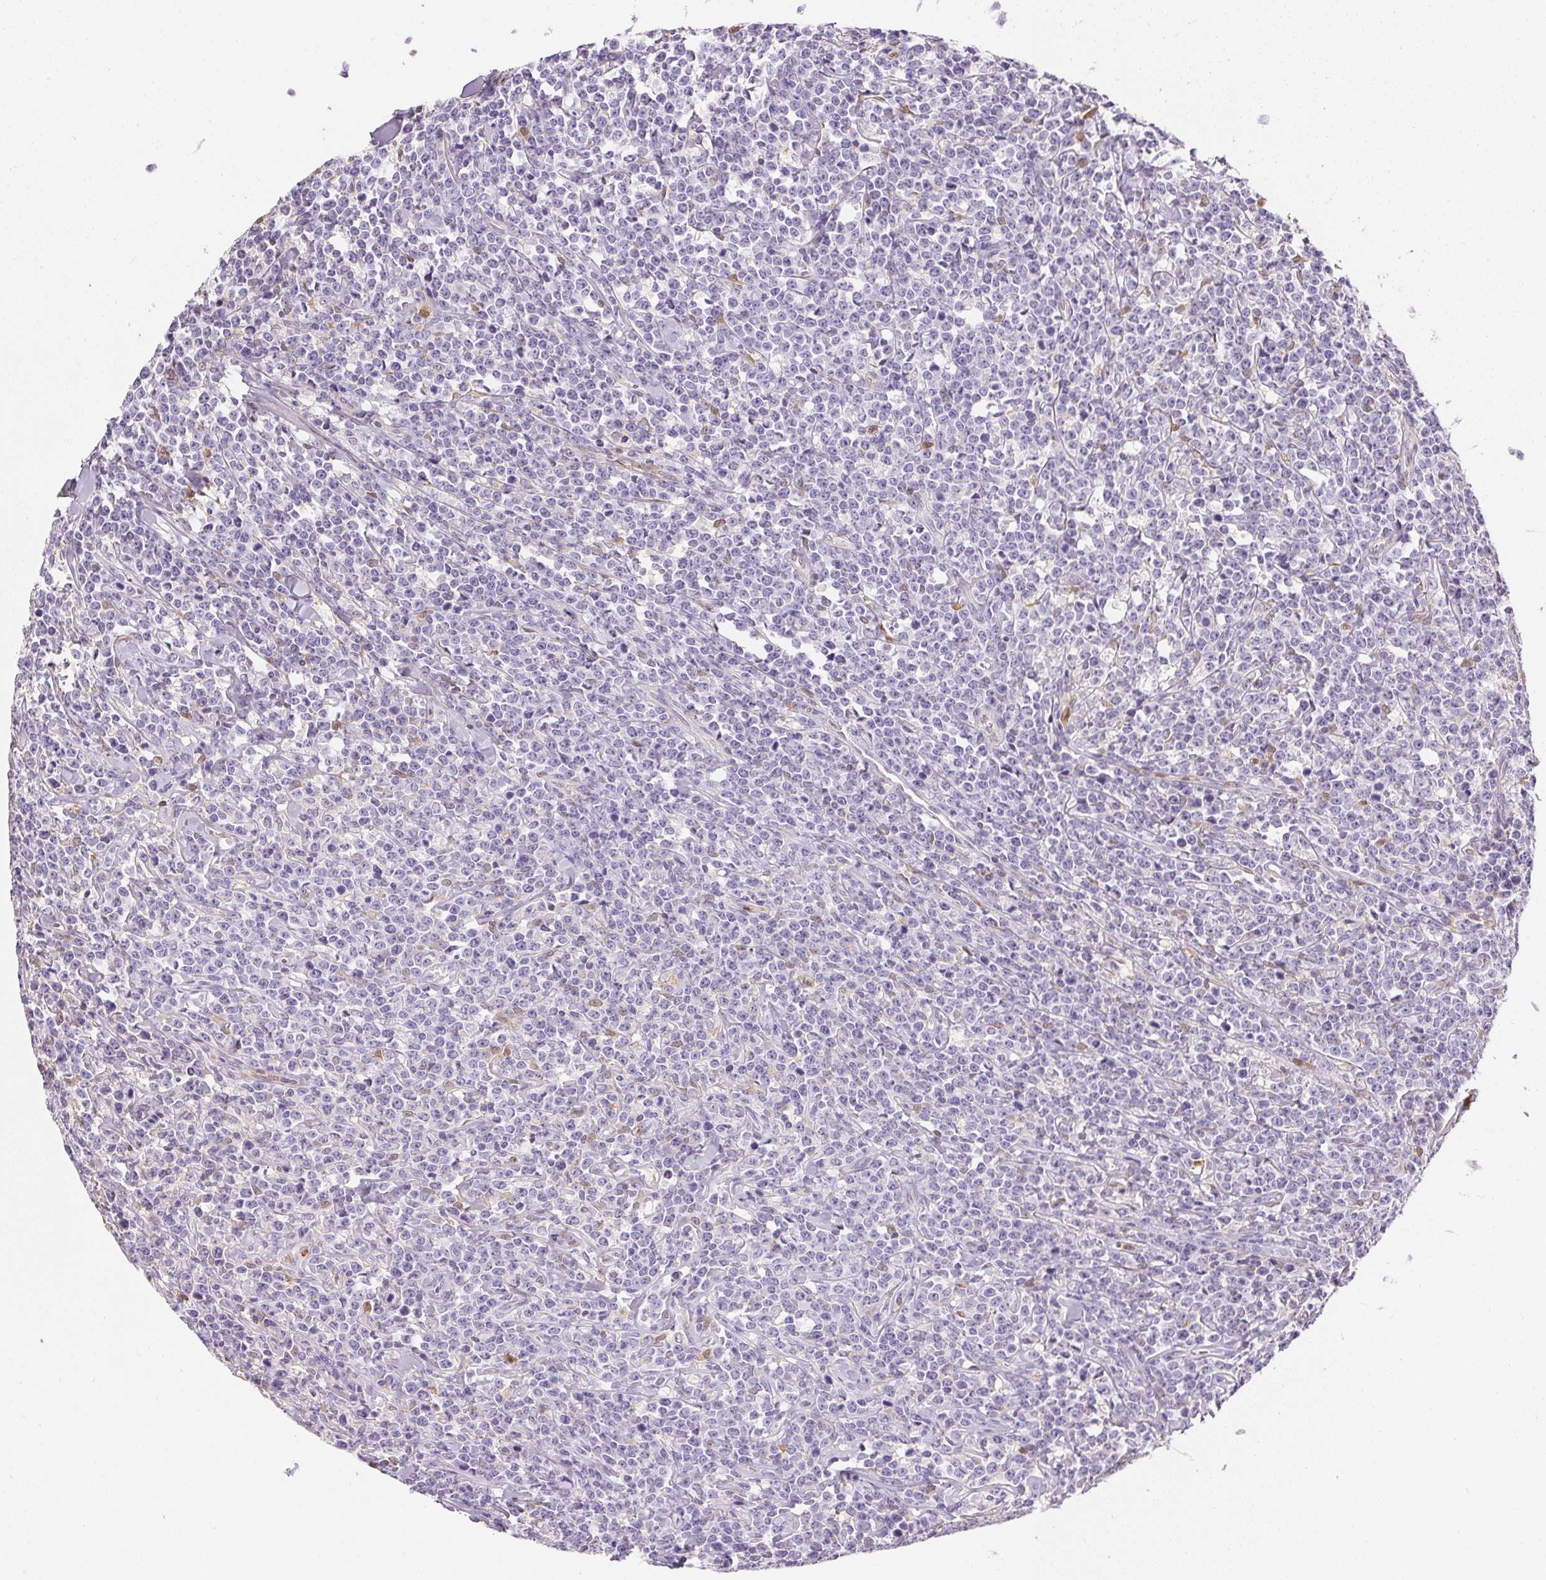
{"staining": {"intensity": "negative", "quantity": "none", "location": "none"}, "tissue": "lymphoma", "cell_type": "Tumor cells", "image_type": "cancer", "snomed": [{"axis": "morphology", "description": "Malignant lymphoma, non-Hodgkin's type, High grade"}, {"axis": "topography", "description": "Small intestine"}], "caption": "Tumor cells show no significant staining in malignant lymphoma, non-Hodgkin's type (high-grade).", "gene": "S100A3", "patient": {"sex": "female", "age": 56}}